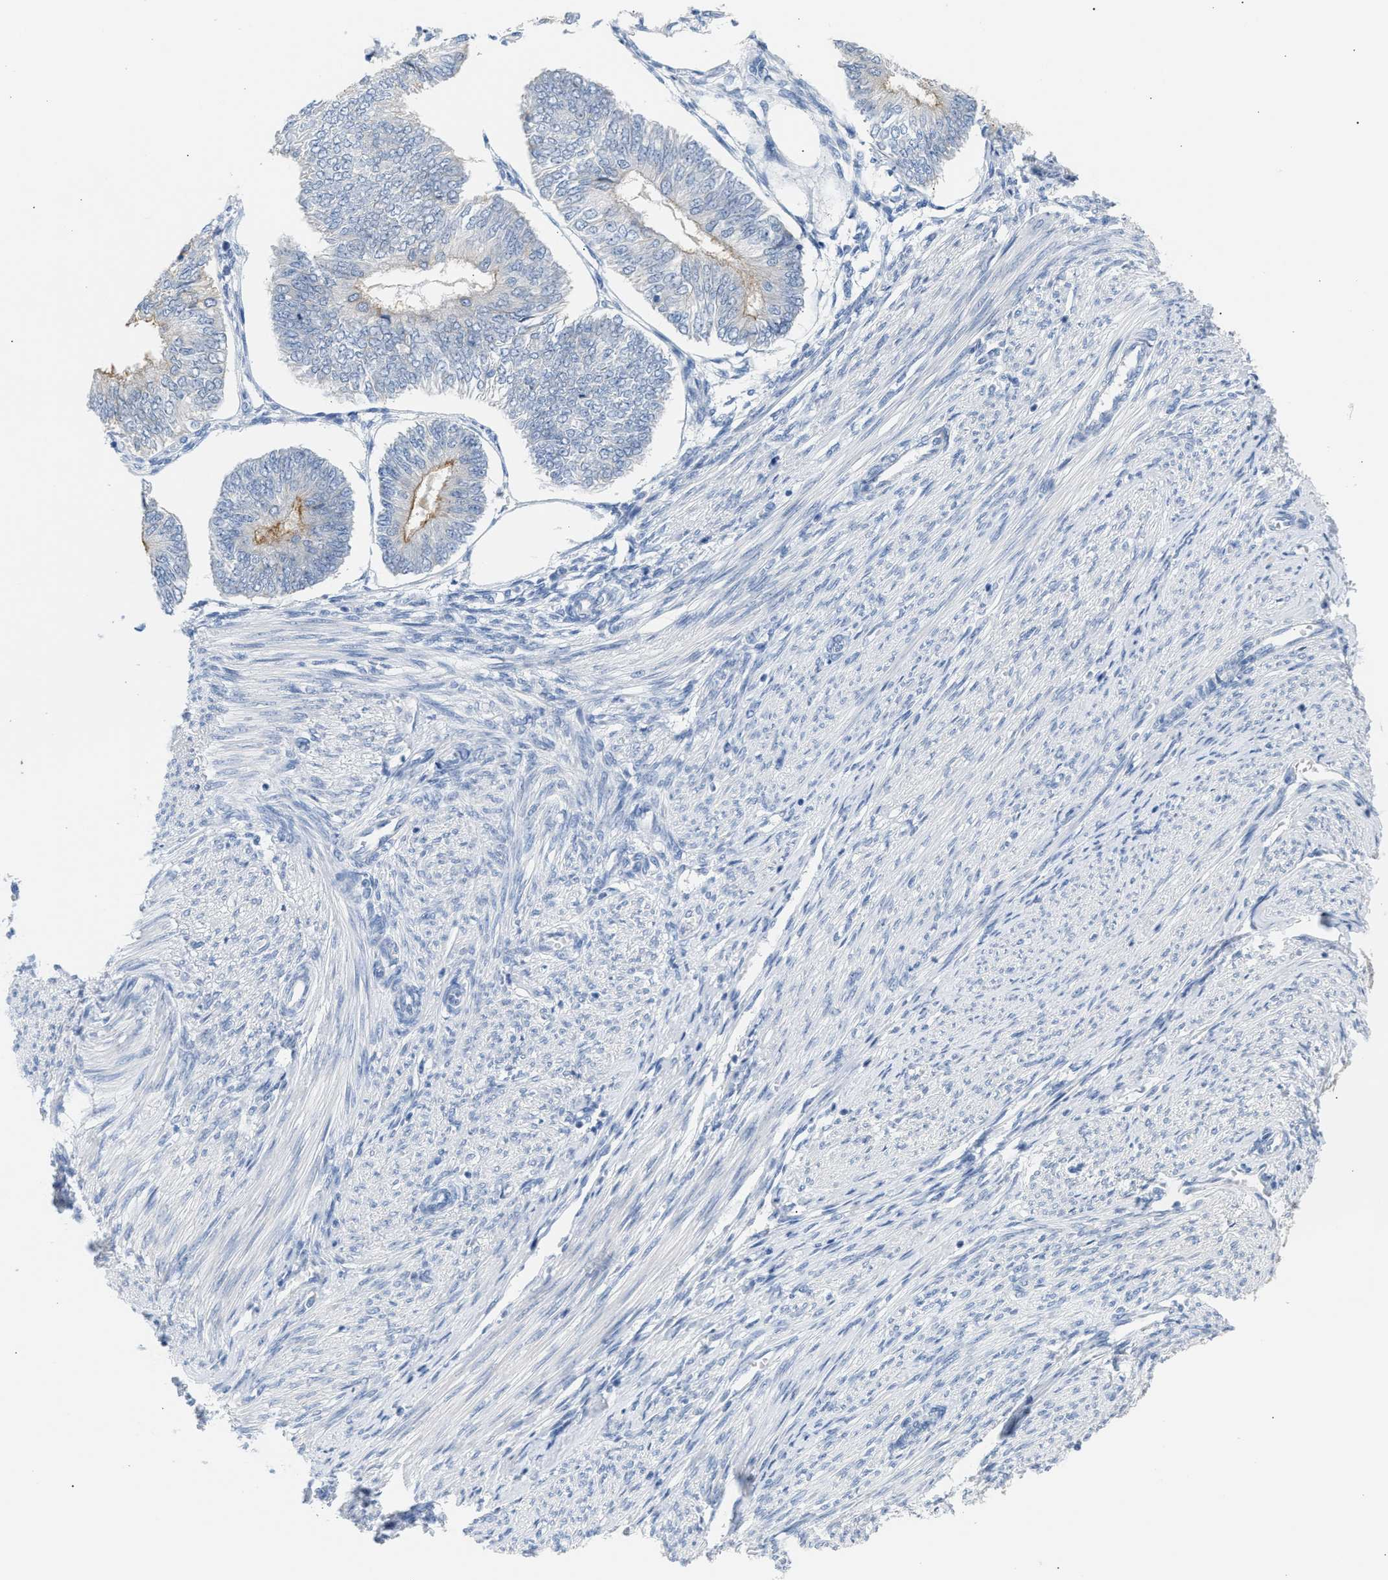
{"staining": {"intensity": "moderate", "quantity": "<25%", "location": "cytoplasmic/membranous"}, "tissue": "endometrial cancer", "cell_type": "Tumor cells", "image_type": "cancer", "snomed": [{"axis": "morphology", "description": "Adenocarcinoma, NOS"}, {"axis": "topography", "description": "Endometrium"}], "caption": "The immunohistochemical stain labels moderate cytoplasmic/membranous expression in tumor cells of endometrial adenocarcinoma tissue.", "gene": "ERBB2", "patient": {"sex": "female", "age": 58}}